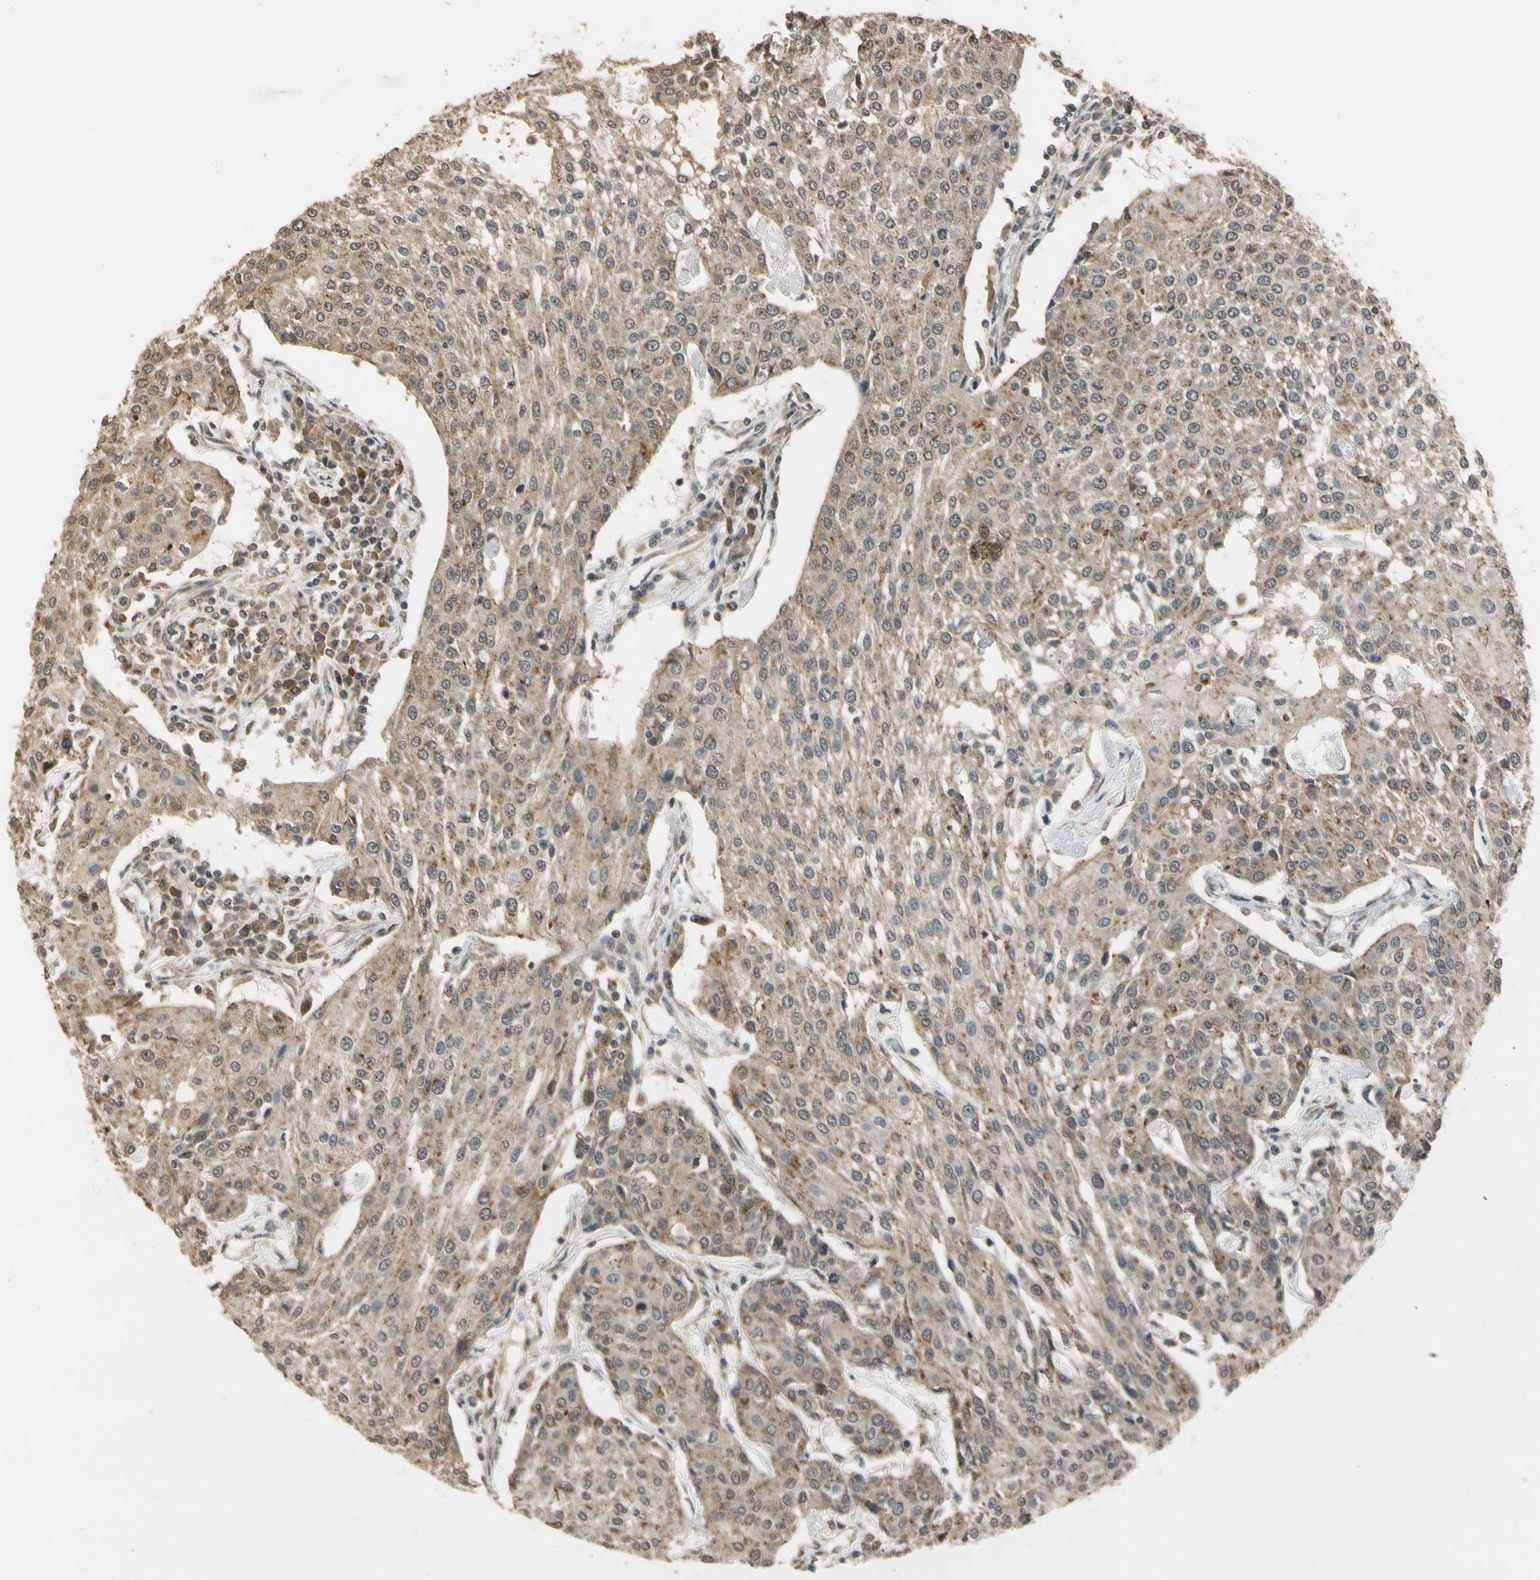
{"staining": {"intensity": "weak", "quantity": ">75%", "location": "cytoplasmic/membranous"}, "tissue": "urothelial cancer", "cell_type": "Tumor cells", "image_type": "cancer", "snomed": [{"axis": "morphology", "description": "Urothelial carcinoma, High grade"}, {"axis": "topography", "description": "Urinary bladder"}], "caption": "Urothelial carcinoma (high-grade) stained with a brown dye displays weak cytoplasmic/membranous positive positivity in approximately >75% of tumor cells.", "gene": "LAMTOR1", "patient": {"sex": "female", "age": 85}}